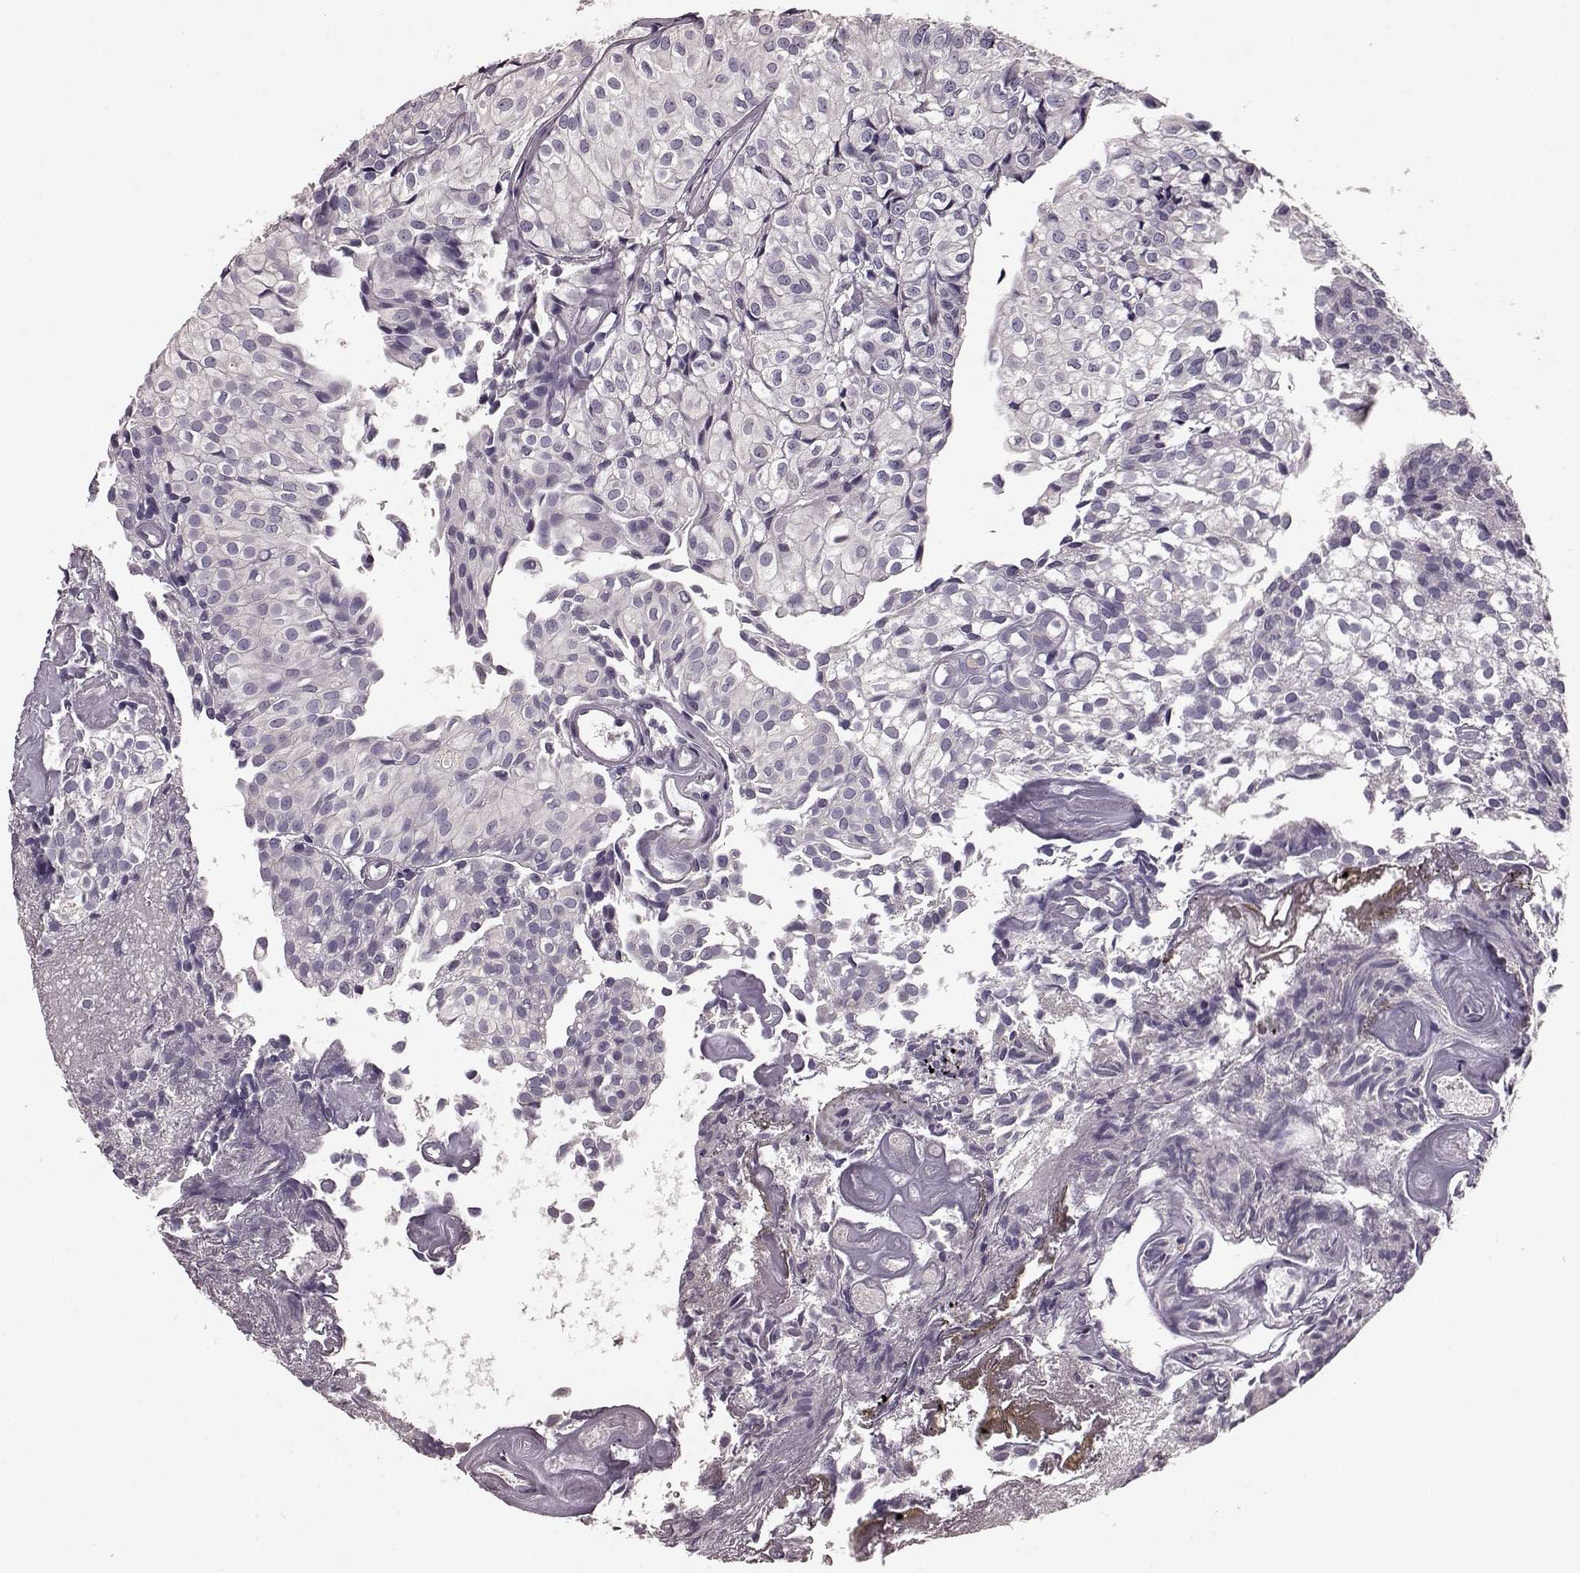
{"staining": {"intensity": "negative", "quantity": "none", "location": "none"}, "tissue": "urothelial cancer", "cell_type": "Tumor cells", "image_type": "cancer", "snomed": [{"axis": "morphology", "description": "Urothelial carcinoma, Low grade"}, {"axis": "topography", "description": "Urinary bladder"}], "caption": "This is an IHC photomicrograph of human urothelial cancer. There is no positivity in tumor cells.", "gene": "SLC52A3", "patient": {"sex": "male", "age": 89}}